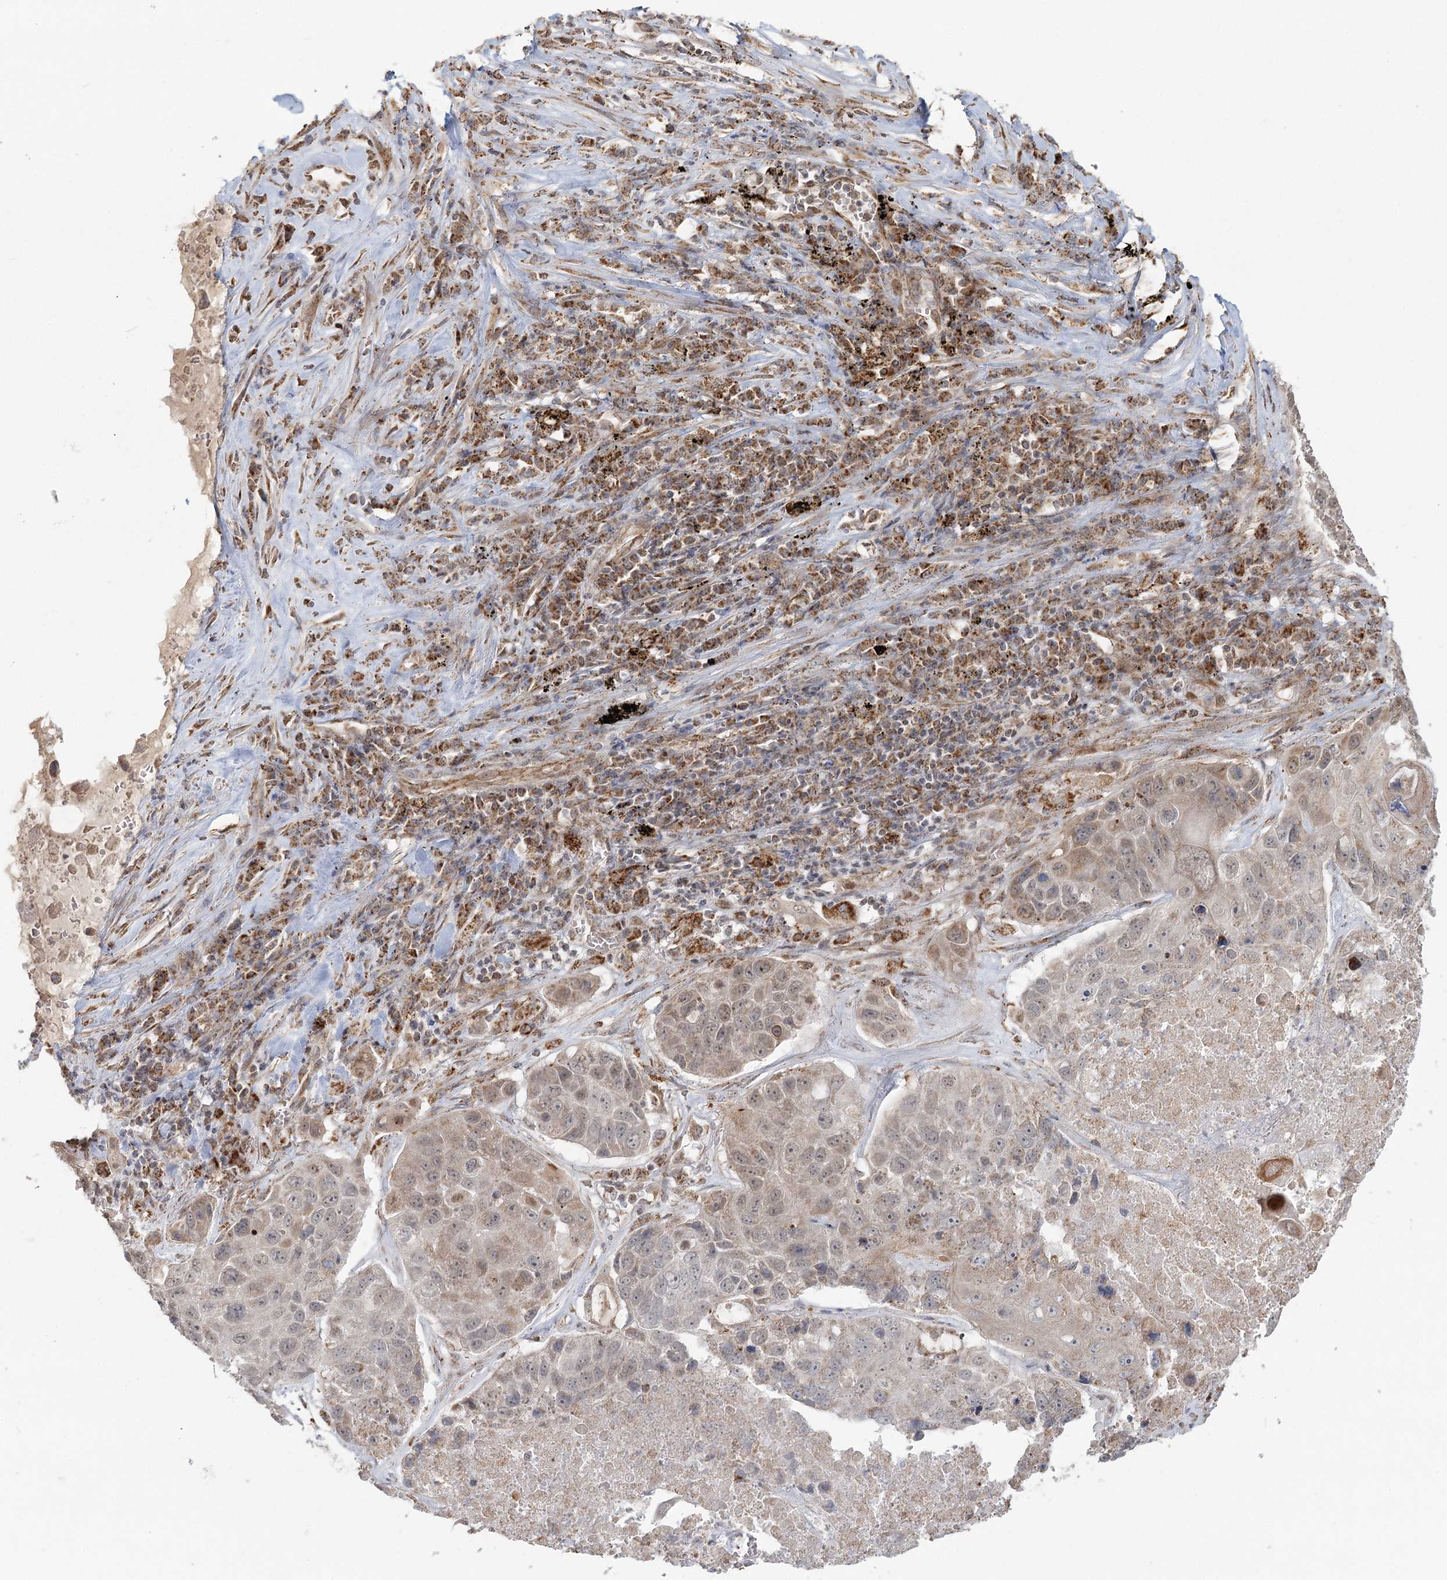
{"staining": {"intensity": "weak", "quantity": "25%-75%", "location": "cytoplasmic/membranous"}, "tissue": "lung cancer", "cell_type": "Tumor cells", "image_type": "cancer", "snomed": [{"axis": "morphology", "description": "Squamous cell carcinoma, NOS"}, {"axis": "topography", "description": "Lung"}], "caption": "Immunohistochemical staining of human lung cancer (squamous cell carcinoma) displays weak cytoplasmic/membranous protein staining in approximately 25%-75% of tumor cells.", "gene": "LACTB", "patient": {"sex": "male", "age": 61}}